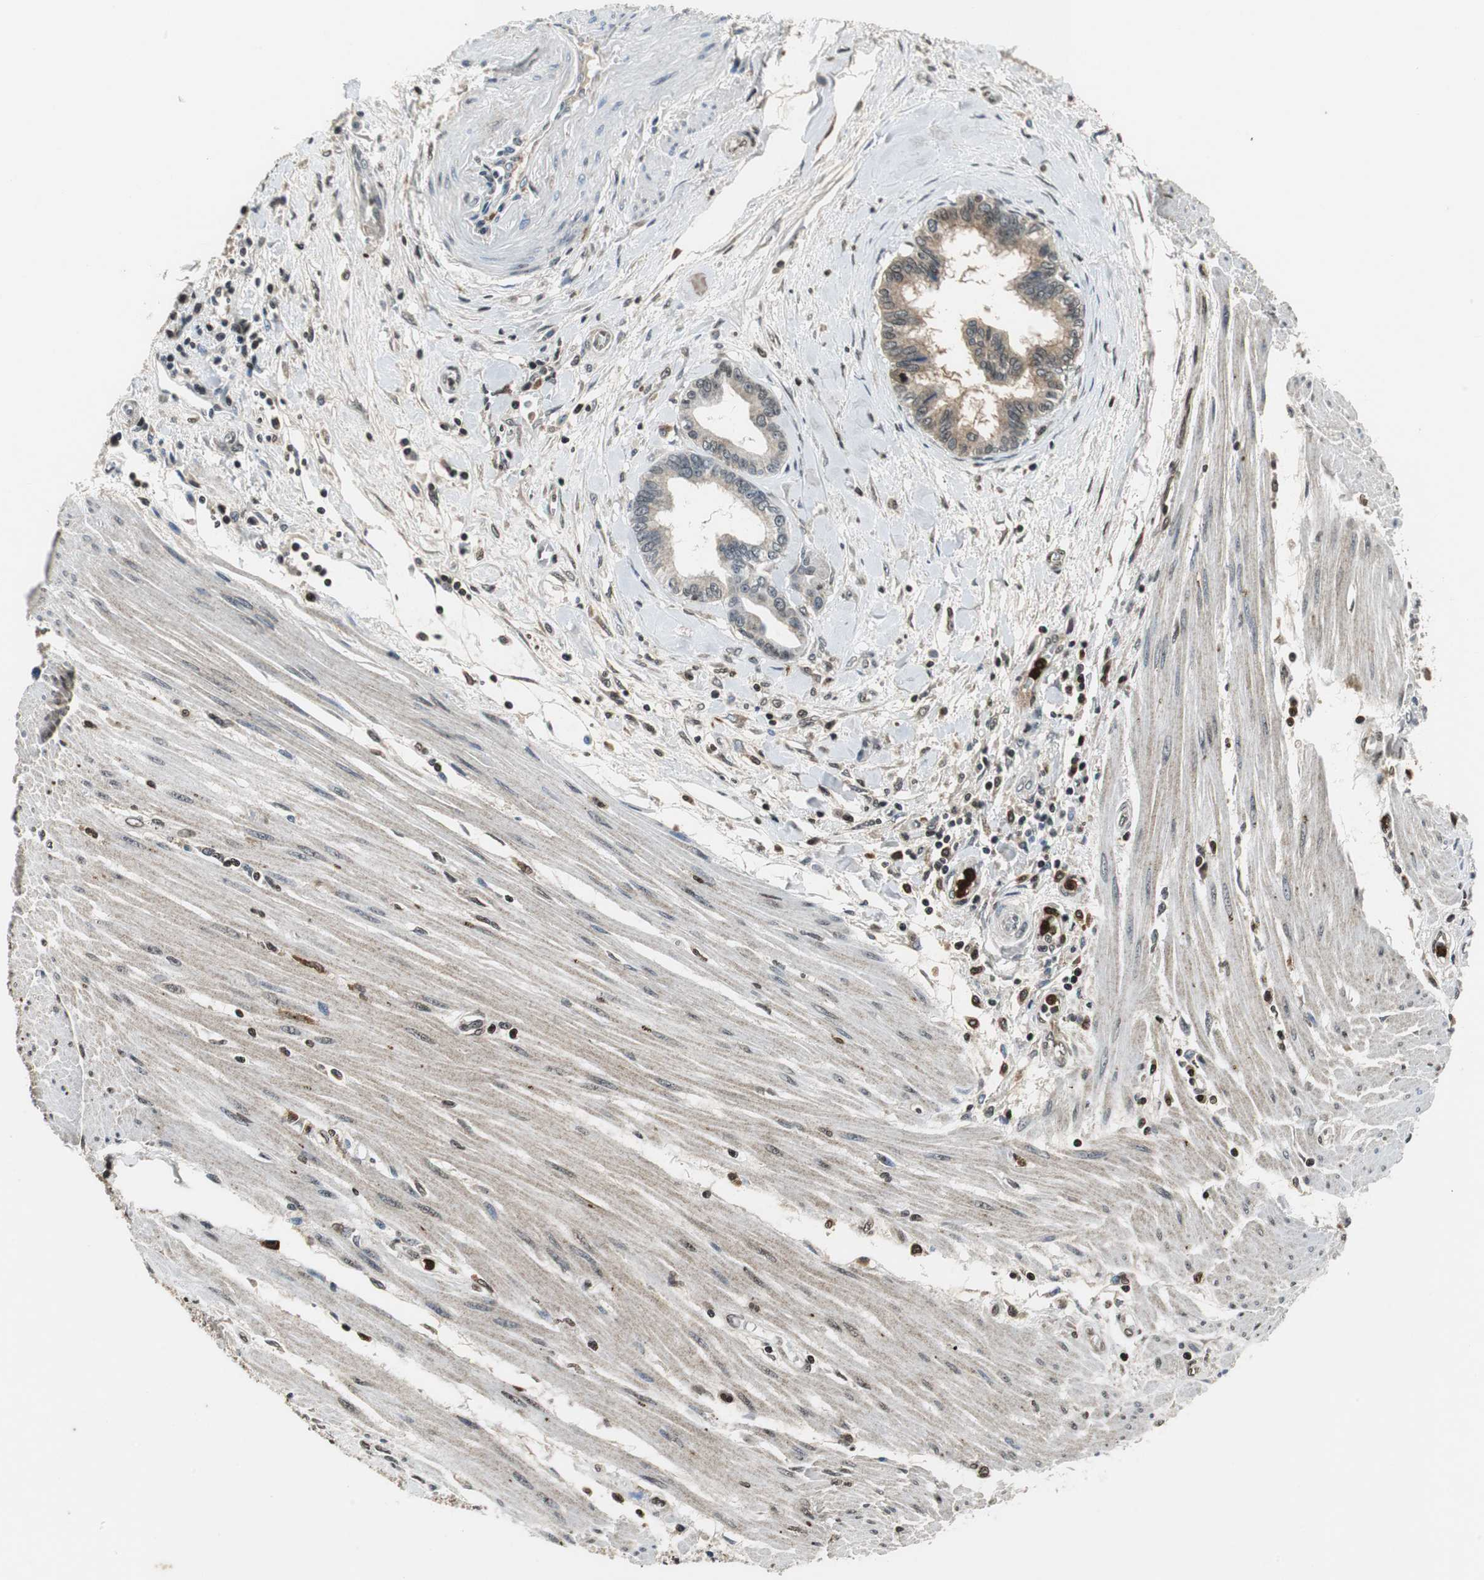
{"staining": {"intensity": "weak", "quantity": "25%-75%", "location": "cytoplasmic/membranous,nuclear"}, "tissue": "pancreatic cancer", "cell_type": "Tumor cells", "image_type": "cancer", "snomed": [{"axis": "morphology", "description": "Adenocarcinoma, NOS"}, {"axis": "topography", "description": "Pancreas"}], "caption": "Protein expression analysis of adenocarcinoma (pancreatic) shows weak cytoplasmic/membranous and nuclear staining in approximately 25%-75% of tumor cells. (brown staining indicates protein expression, while blue staining denotes nuclei).", "gene": "ORM1", "patient": {"sex": "female", "age": 64}}